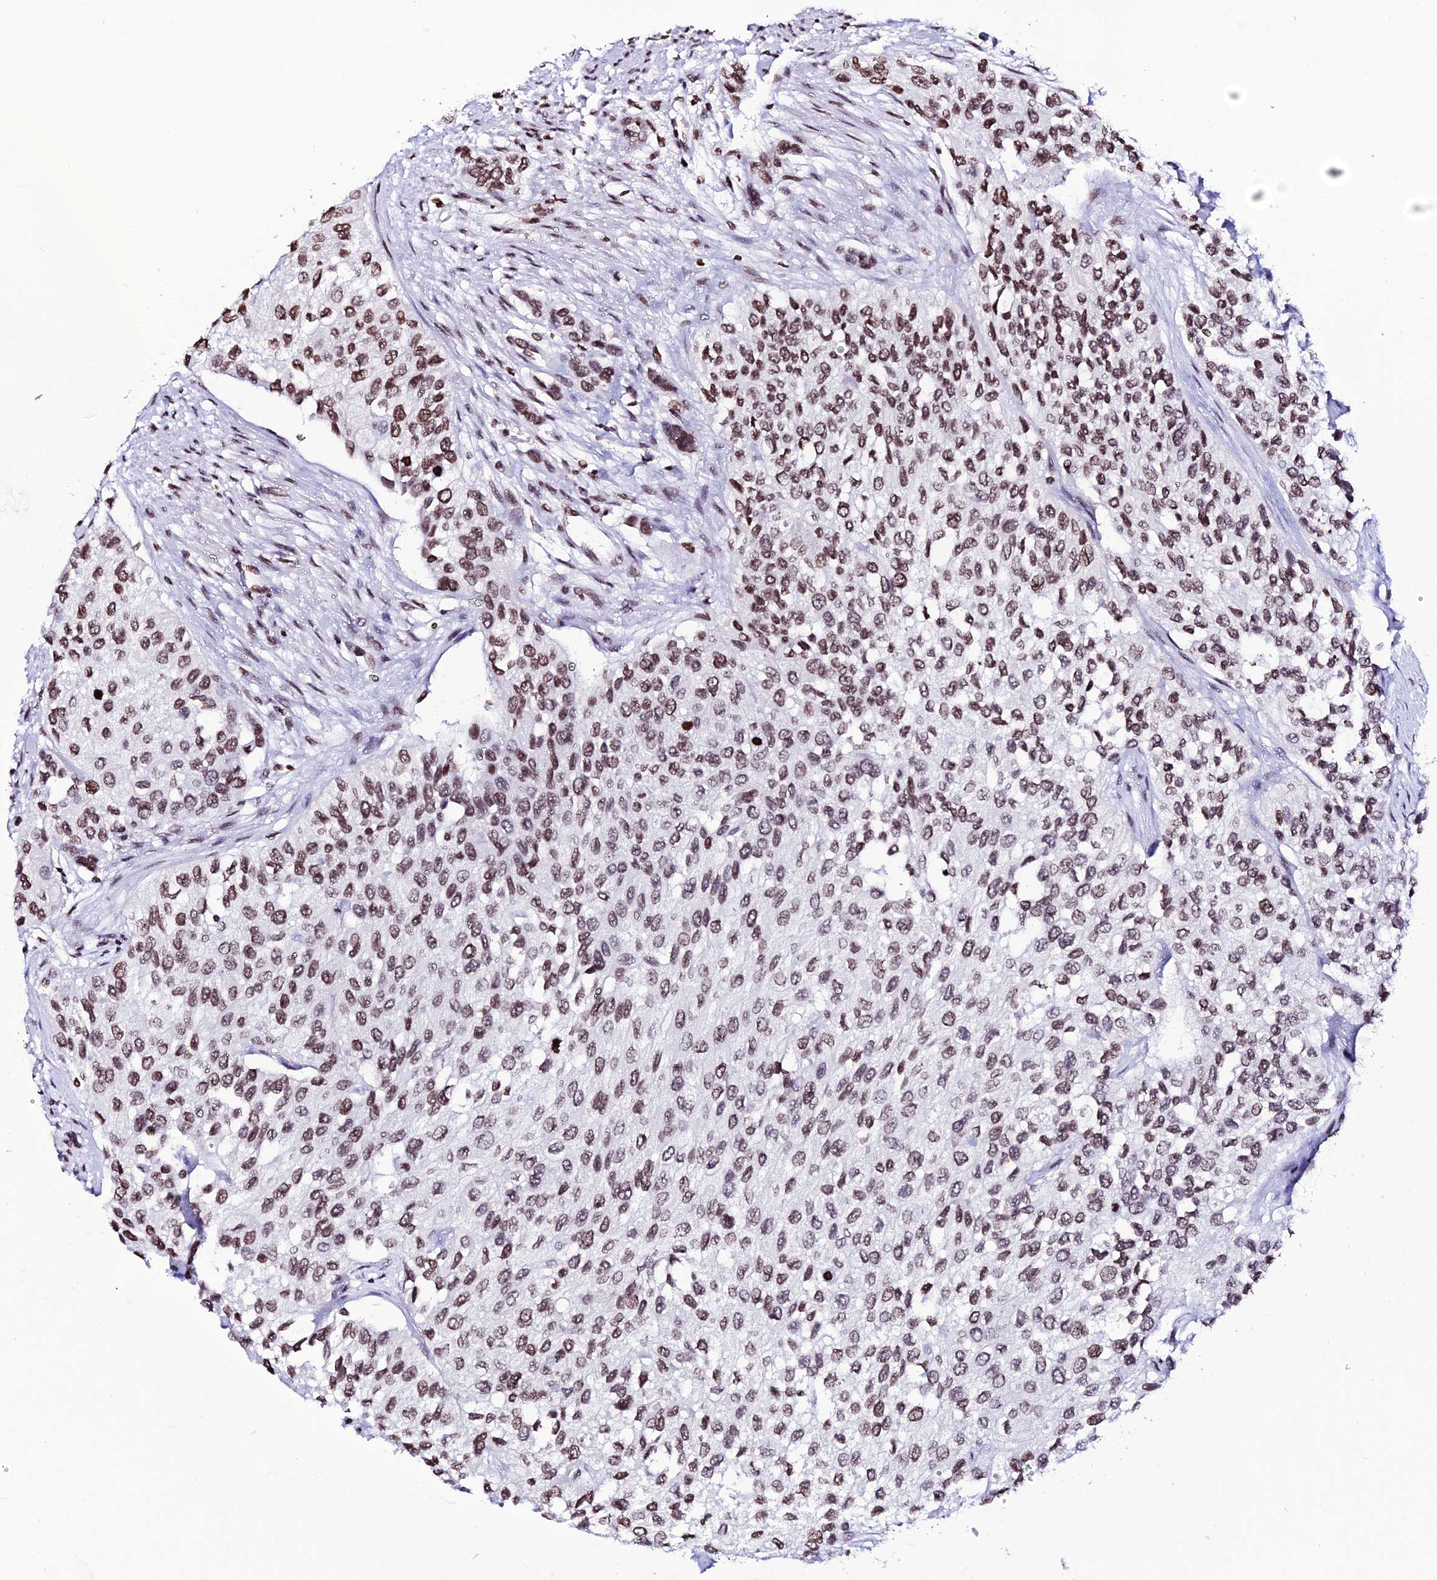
{"staining": {"intensity": "moderate", "quantity": ">75%", "location": "nuclear"}, "tissue": "urothelial cancer", "cell_type": "Tumor cells", "image_type": "cancer", "snomed": [{"axis": "morphology", "description": "Normal tissue, NOS"}, {"axis": "morphology", "description": "Urothelial carcinoma, High grade"}, {"axis": "topography", "description": "Vascular tissue"}, {"axis": "topography", "description": "Urinary bladder"}], "caption": "This is a histology image of immunohistochemistry (IHC) staining of urothelial cancer, which shows moderate staining in the nuclear of tumor cells.", "gene": "MACROH2A2", "patient": {"sex": "female", "age": 56}}